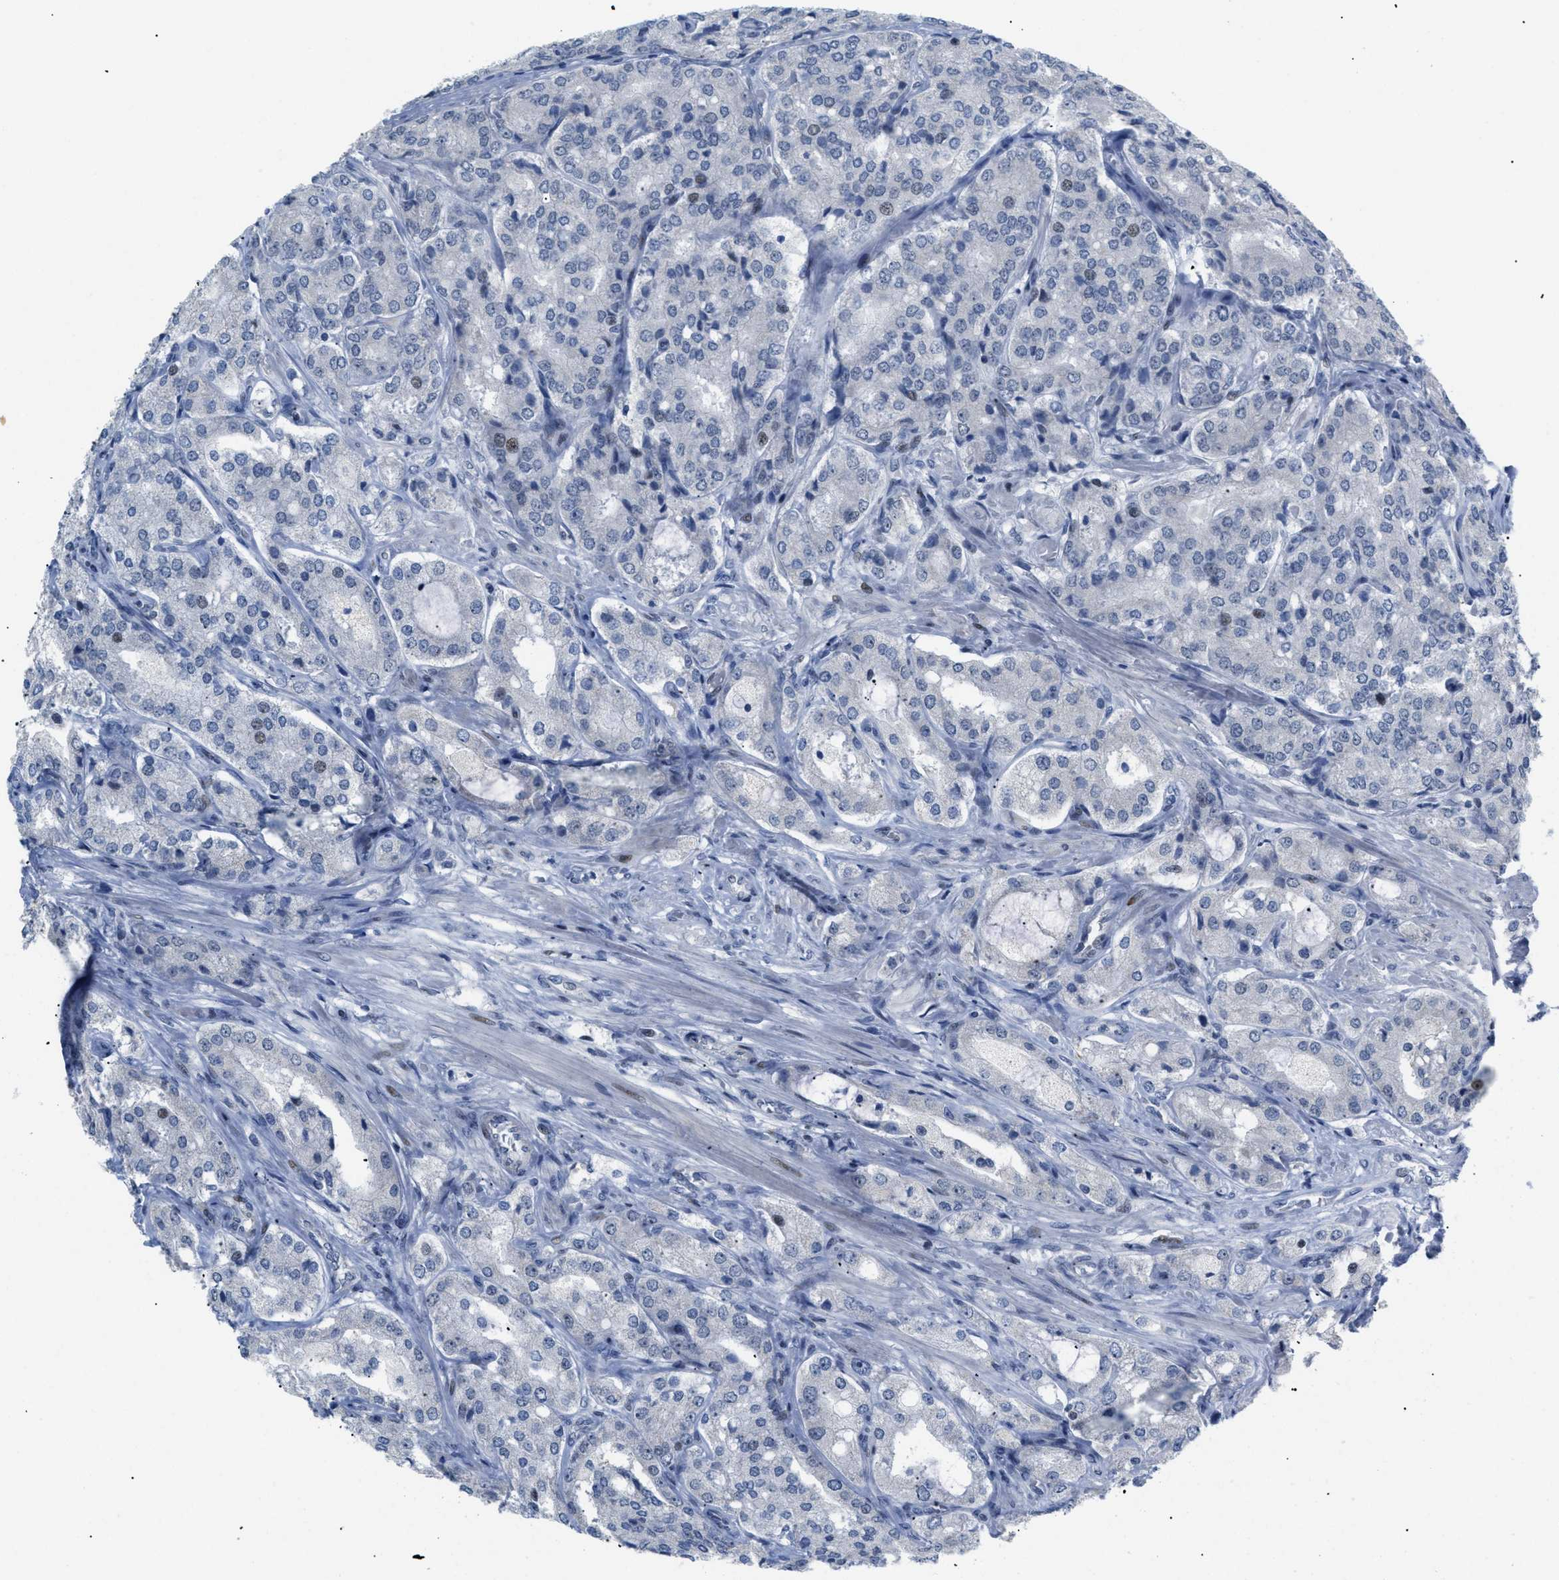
{"staining": {"intensity": "negative", "quantity": "none", "location": "none"}, "tissue": "prostate cancer", "cell_type": "Tumor cells", "image_type": "cancer", "snomed": [{"axis": "morphology", "description": "Adenocarcinoma, High grade"}, {"axis": "topography", "description": "Prostate"}], "caption": "IHC of prostate cancer exhibits no expression in tumor cells. (Stains: DAB immunohistochemistry (IHC) with hematoxylin counter stain, Microscopy: brightfield microscopy at high magnification).", "gene": "MED1", "patient": {"sex": "male", "age": 65}}